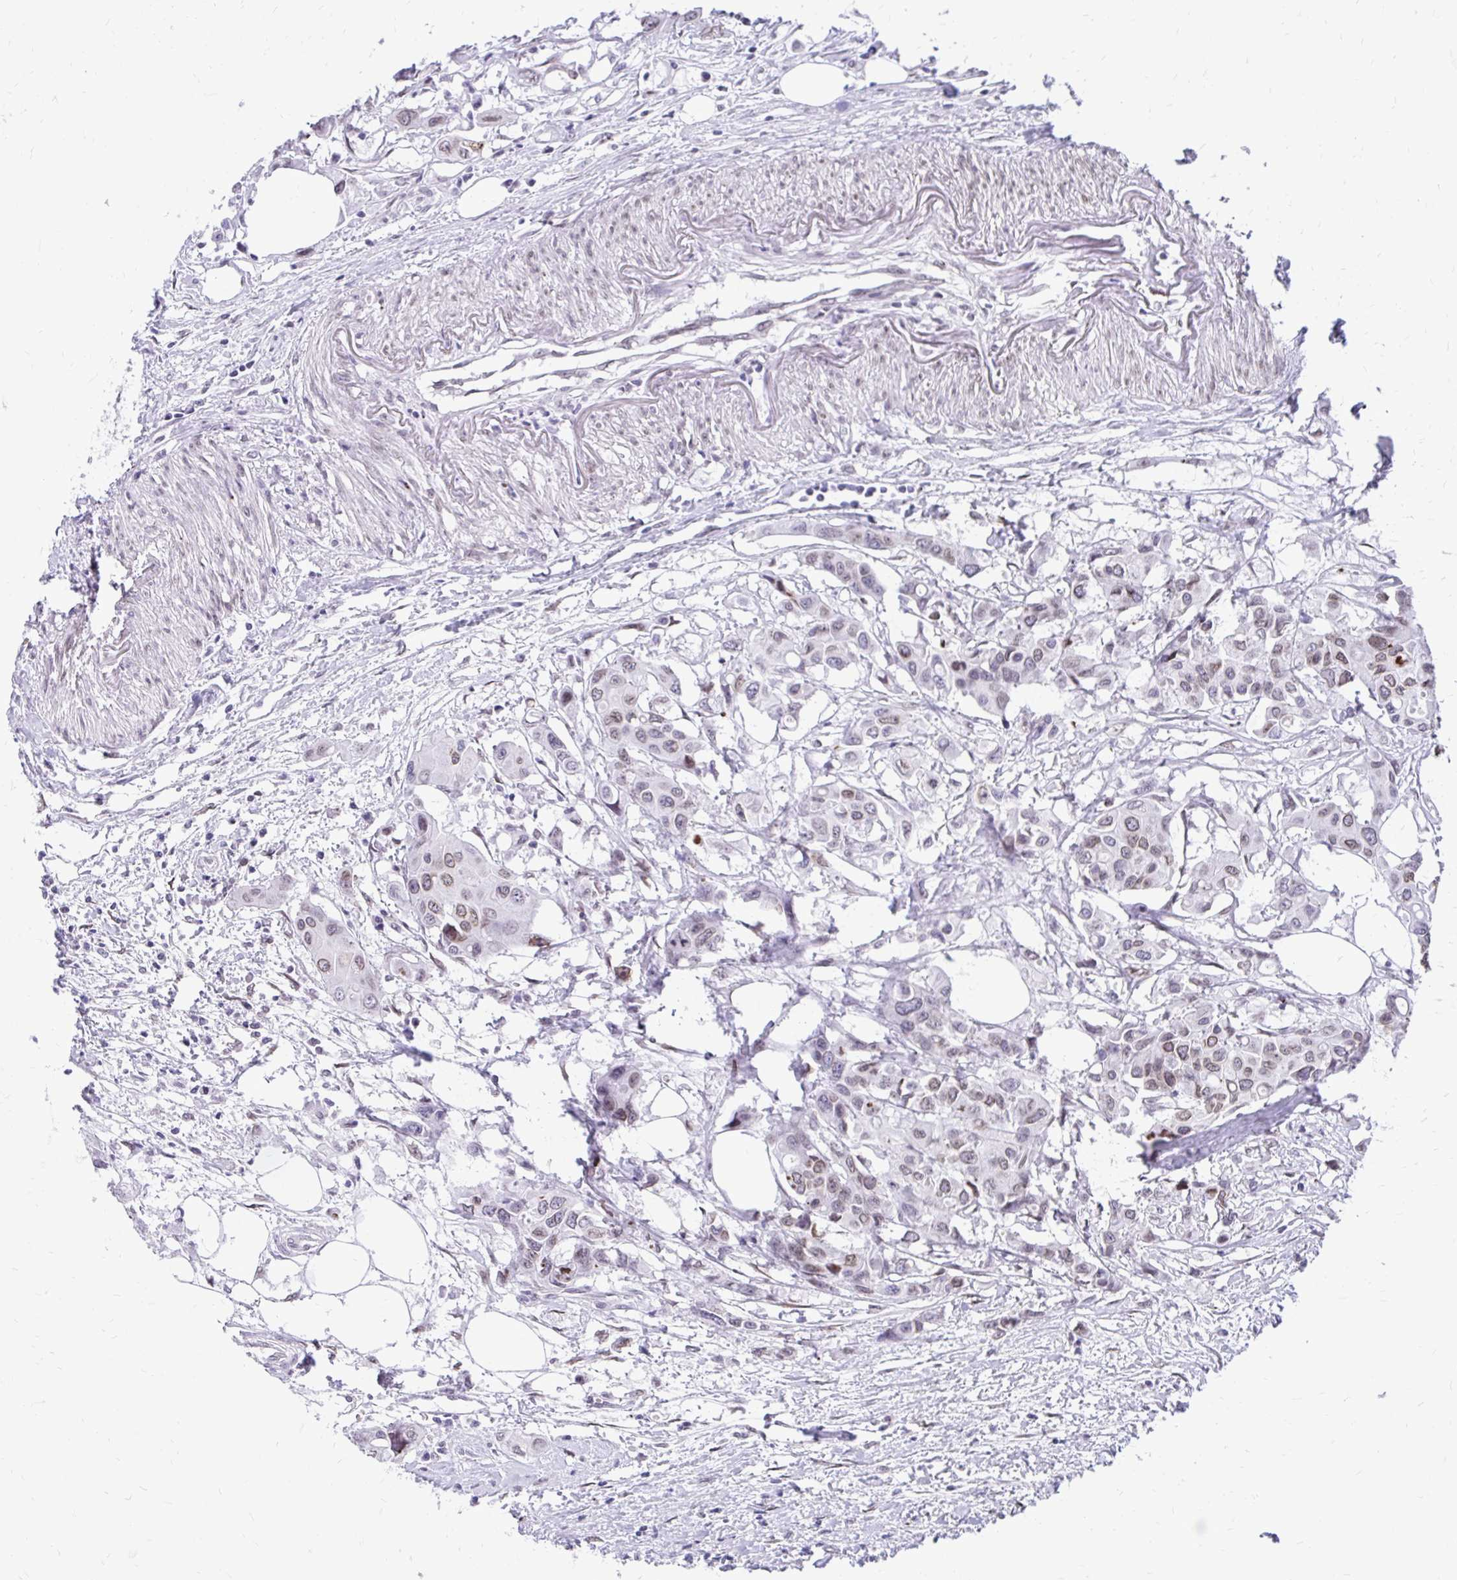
{"staining": {"intensity": "weak", "quantity": "25%-75%", "location": "cytoplasmic/membranous,nuclear"}, "tissue": "colorectal cancer", "cell_type": "Tumor cells", "image_type": "cancer", "snomed": [{"axis": "morphology", "description": "Adenocarcinoma, NOS"}, {"axis": "topography", "description": "Colon"}], "caption": "IHC of adenocarcinoma (colorectal) displays low levels of weak cytoplasmic/membranous and nuclear staining in about 25%-75% of tumor cells. Immunohistochemistry (ihc) stains the protein of interest in brown and the nuclei are stained blue.", "gene": "BANF1", "patient": {"sex": "male", "age": 77}}